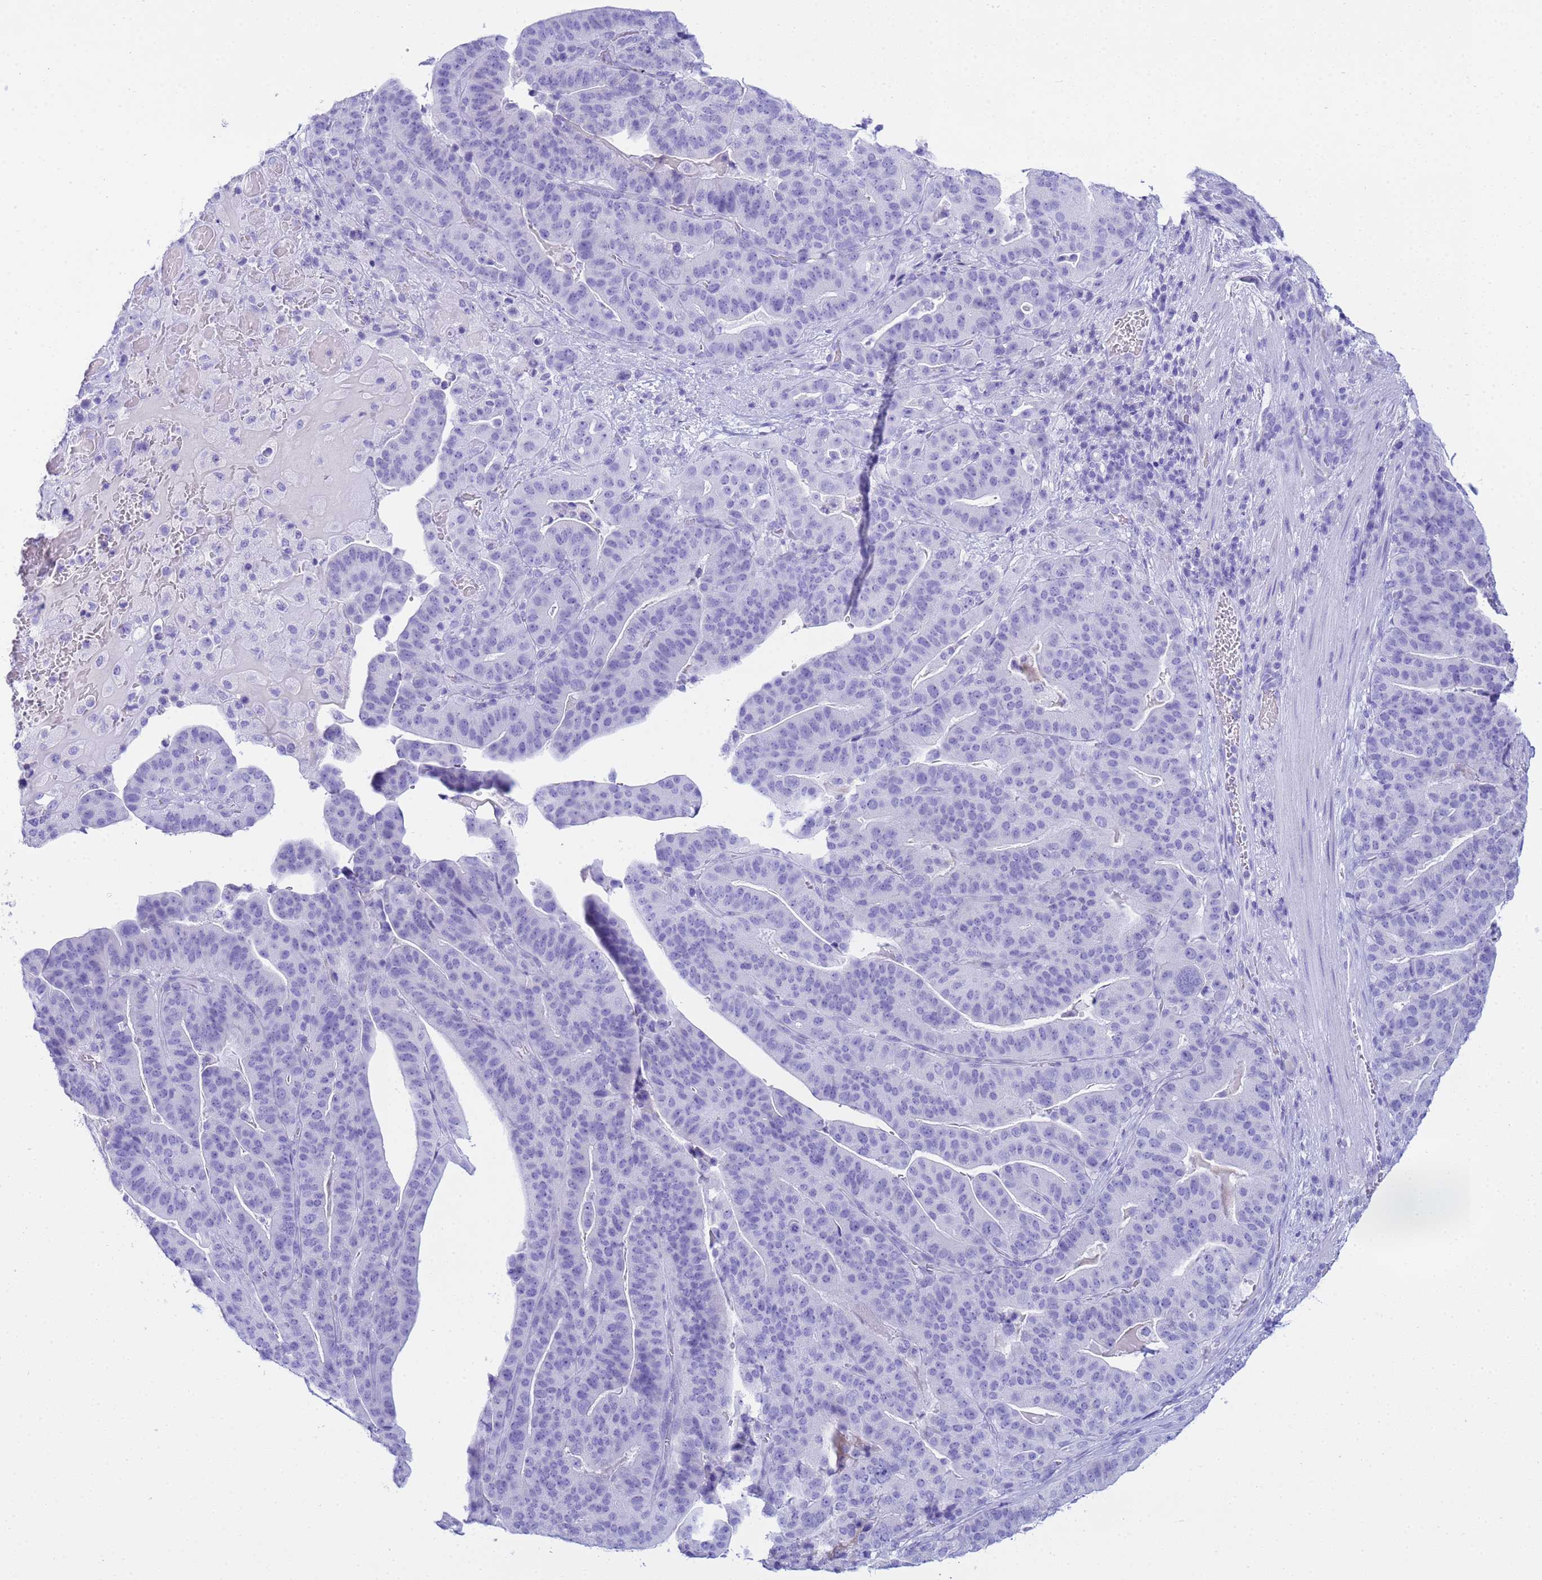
{"staining": {"intensity": "negative", "quantity": "none", "location": "none"}, "tissue": "stomach cancer", "cell_type": "Tumor cells", "image_type": "cancer", "snomed": [{"axis": "morphology", "description": "Adenocarcinoma, NOS"}, {"axis": "topography", "description": "Stomach"}], "caption": "DAB (3,3'-diaminobenzidine) immunohistochemical staining of stomach adenocarcinoma exhibits no significant staining in tumor cells.", "gene": "AQP12A", "patient": {"sex": "male", "age": 48}}